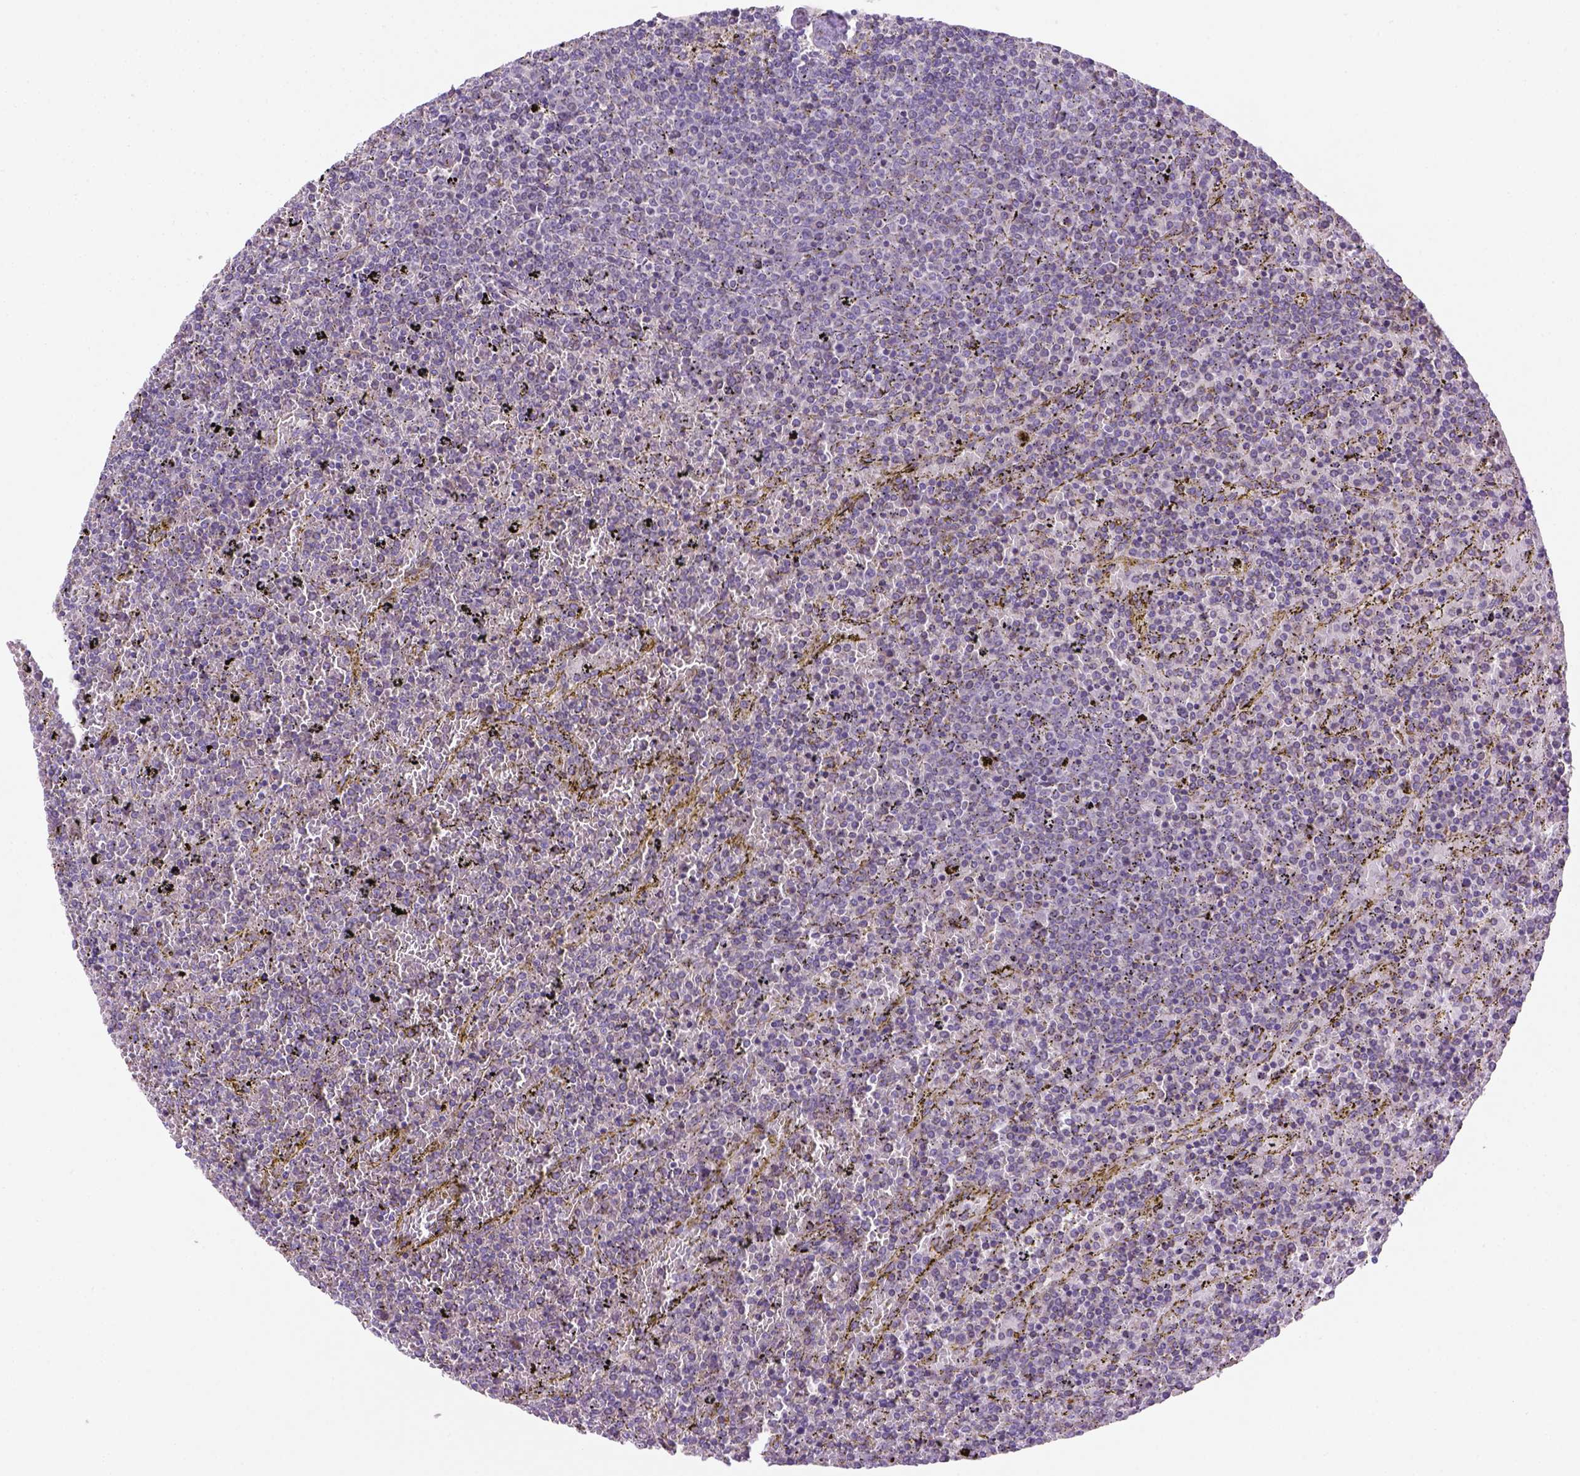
{"staining": {"intensity": "negative", "quantity": "none", "location": "none"}, "tissue": "lymphoma", "cell_type": "Tumor cells", "image_type": "cancer", "snomed": [{"axis": "morphology", "description": "Malignant lymphoma, non-Hodgkin's type, Low grade"}, {"axis": "topography", "description": "Spleen"}], "caption": "Protein analysis of low-grade malignant lymphoma, non-Hodgkin's type shows no significant staining in tumor cells.", "gene": "HTRA1", "patient": {"sex": "female", "age": 77}}